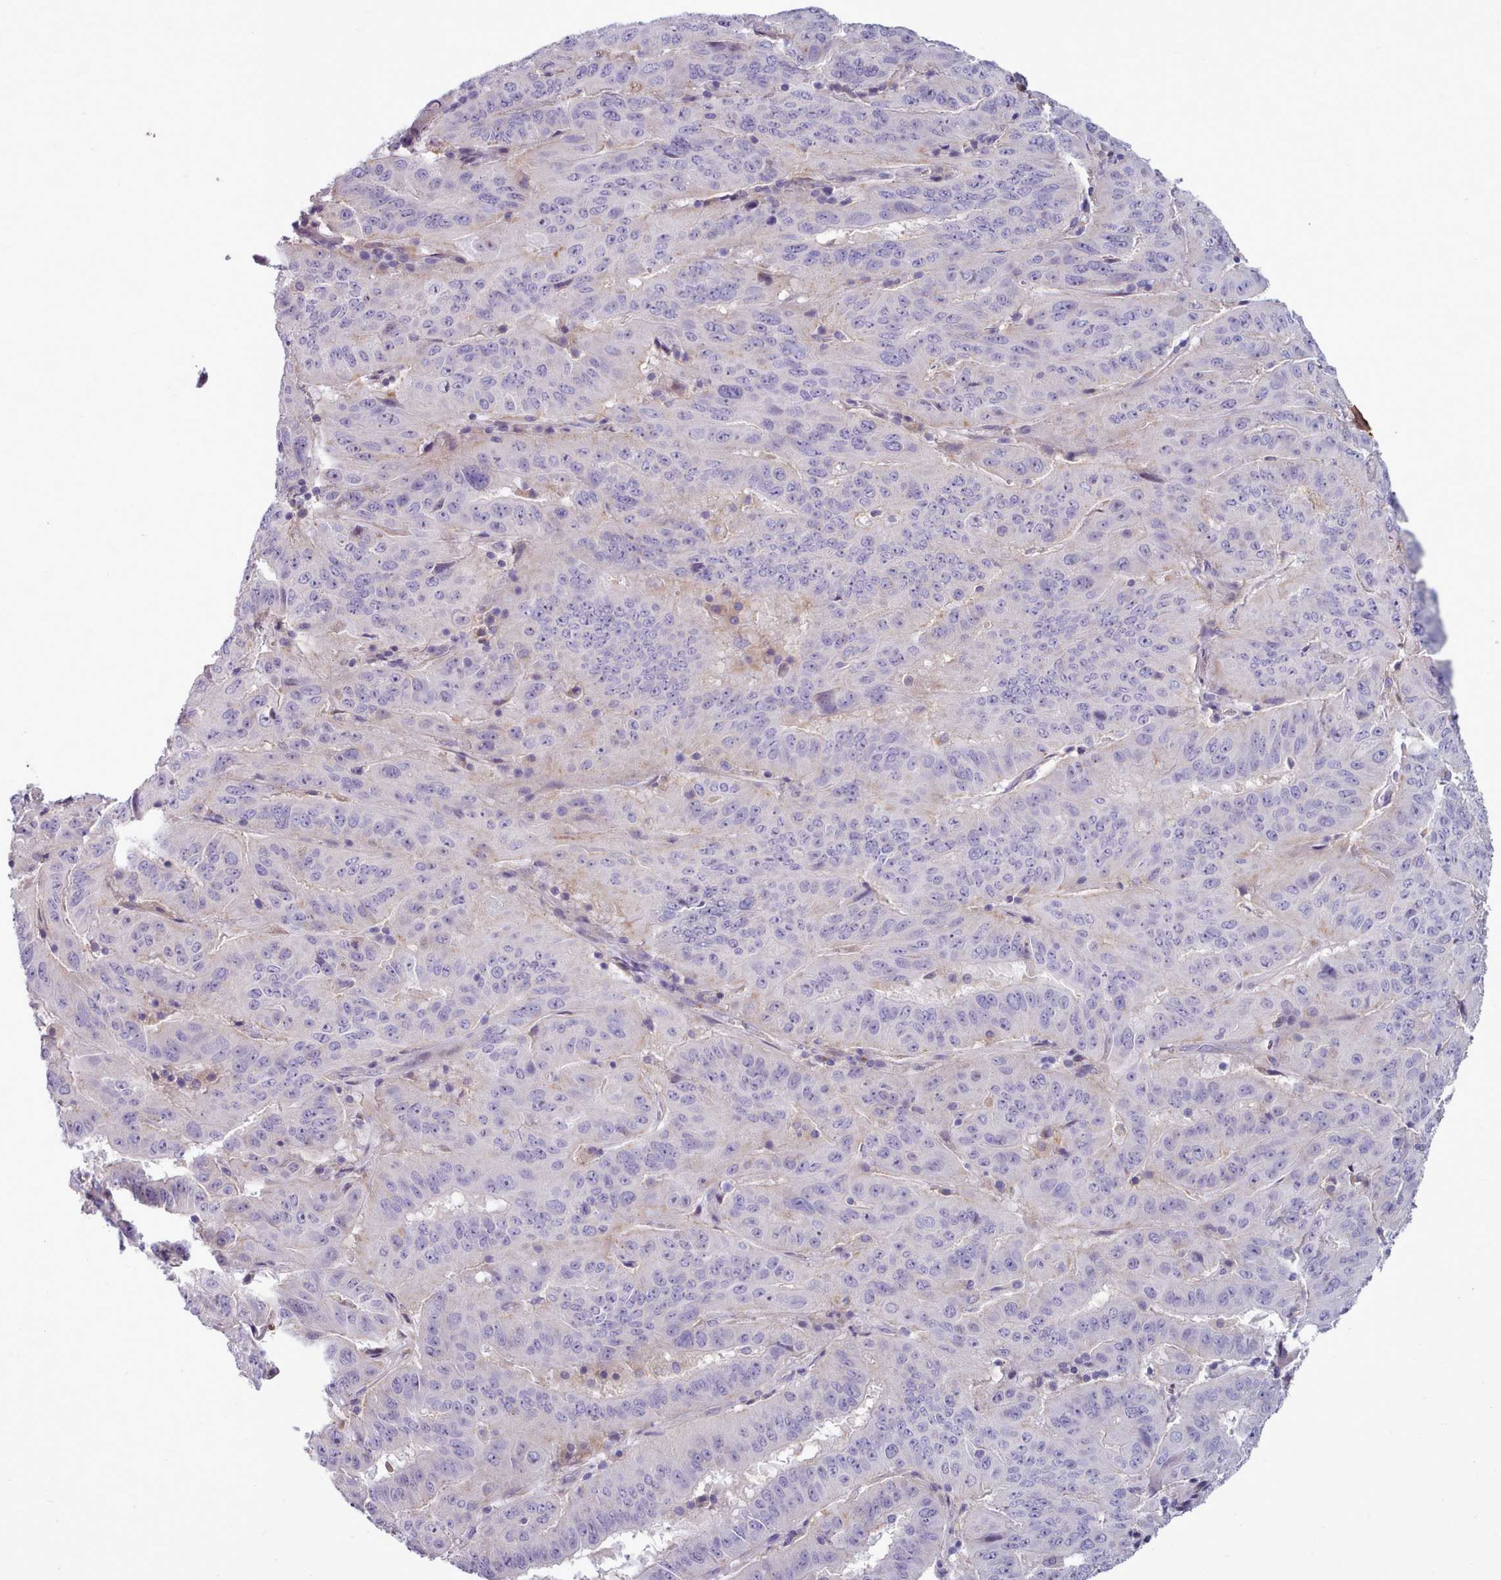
{"staining": {"intensity": "negative", "quantity": "none", "location": "none"}, "tissue": "pancreatic cancer", "cell_type": "Tumor cells", "image_type": "cancer", "snomed": [{"axis": "morphology", "description": "Adenocarcinoma, NOS"}, {"axis": "topography", "description": "Pancreas"}], "caption": "There is no significant expression in tumor cells of pancreatic cancer (adenocarcinoma).", "gene": "MYRFL", "patient": {"sex": "male", "age": 63}}